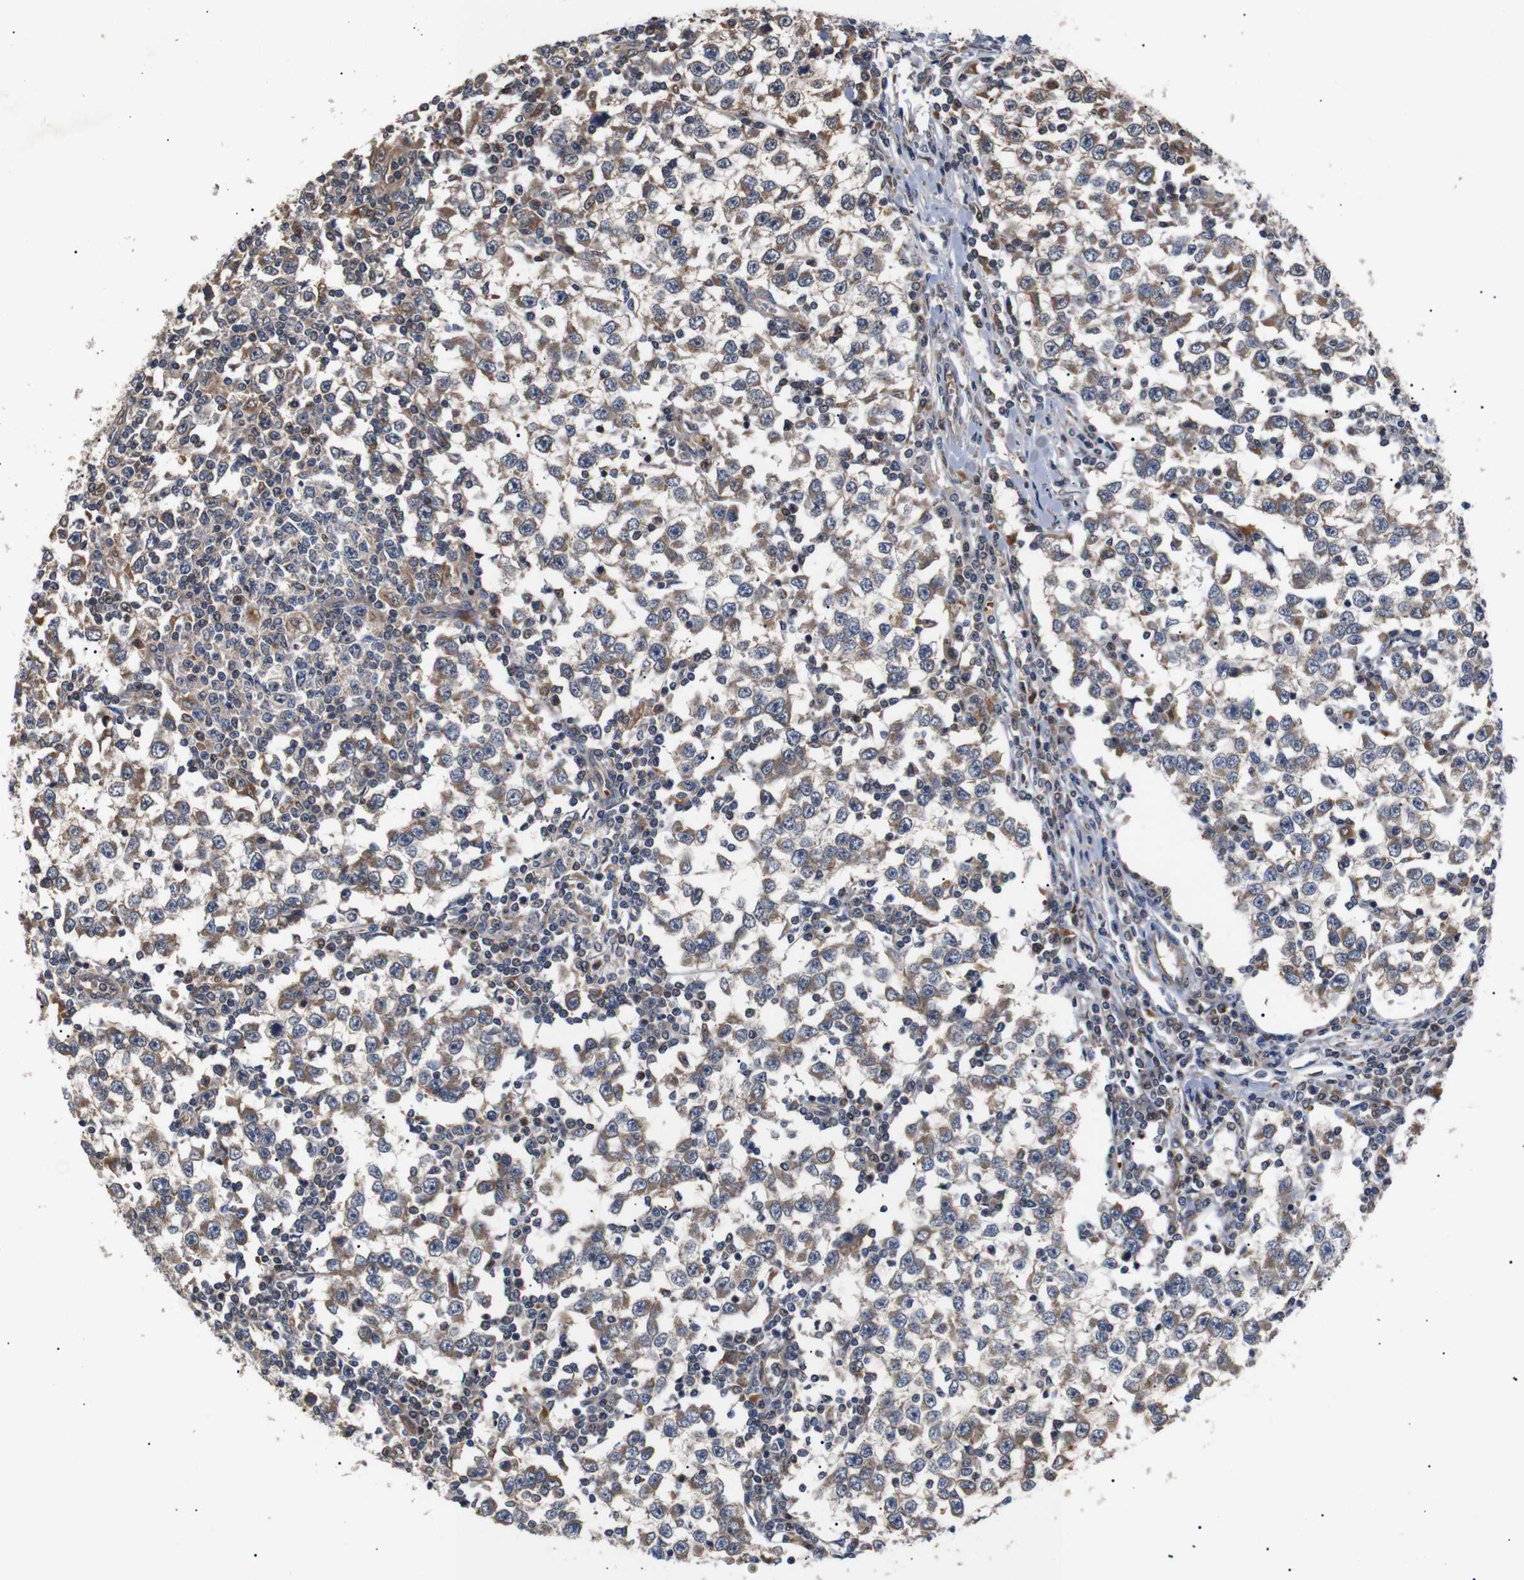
{"staining": {"intensity": "moderate", "quantity": ">75%", "location": "cytoplasmic/membranous"}, "tissue": "testis cancer", "cell_type": "Tumor cells", "image_type": "cancer", "snomed": [{"axis": "morphology", "description": "Seminoma, NOS"}, {"axis": "topography", "description": "Testis"}], "caption": "DAB immunohistochemical staining of human testis cancer reveals moderate cytoplasmic/membranous protein staining in about >75% of tumor cells. The protein of interest is shown in brown color, while the nuclei are stained blue.", "gene": "DDR1", "patient": {"sex": "male", "age": 65}}